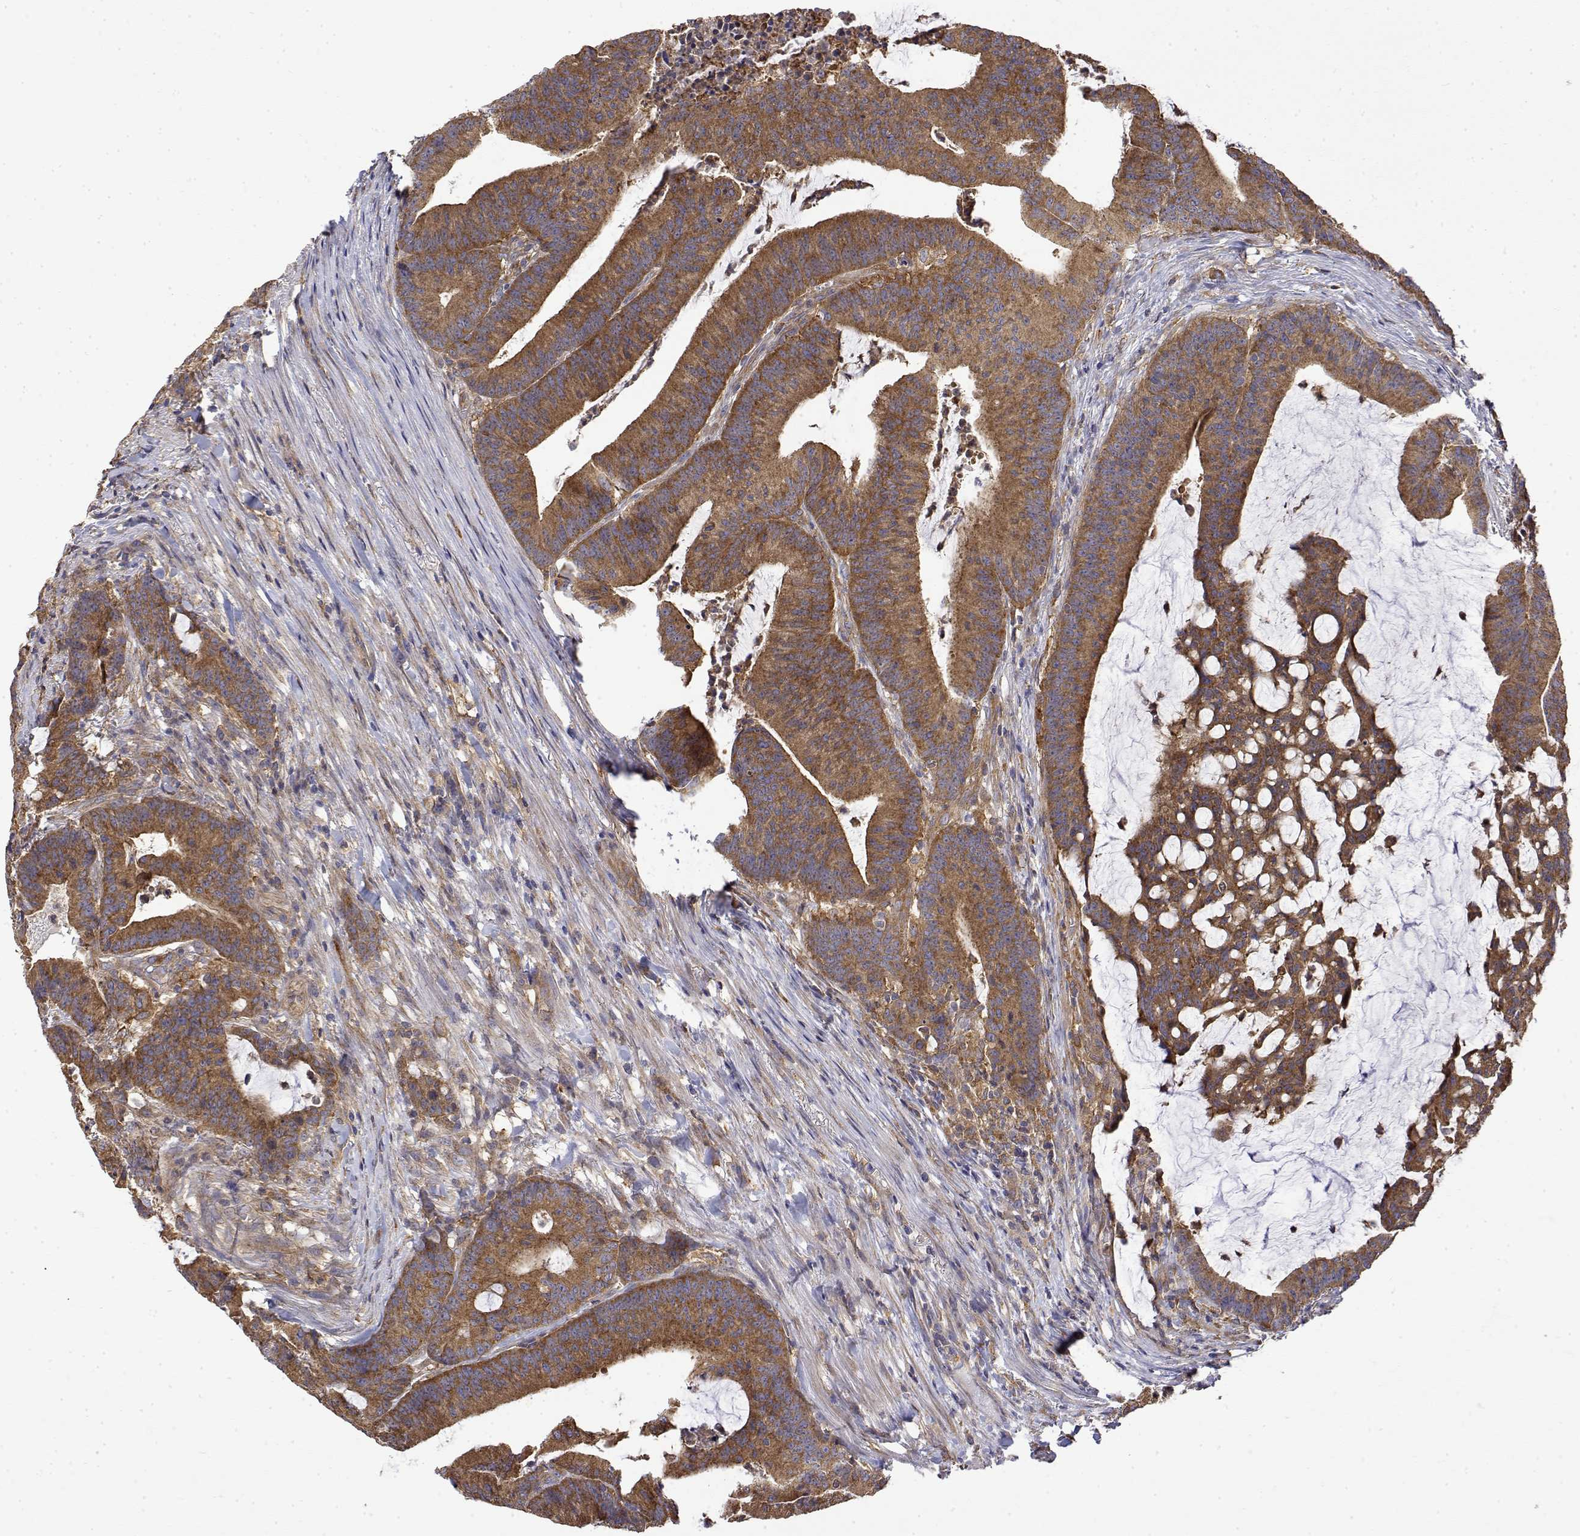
{"staining": {"intensity": "moderate", "quantity": ">75%", "location": "cytoplasmic/membranous"}, "tissue": "colorectal cancer", "cell_type": "Tumor cells", "image_type": "cancer", "snomed": [{"axis": "morphology", "description": "Adenocarcinoma, NOS"}, {"axis": "topography", "description": "Colon"}], "caption": "Adenocarcinoma (colorectal) stained with a brown dye demonstrates moderate cytoplasmic/membranous positive staining in about >75% of tumor cells.", "gene": "PACSIN2", "patient": {"sex": "female", "age": 78}}